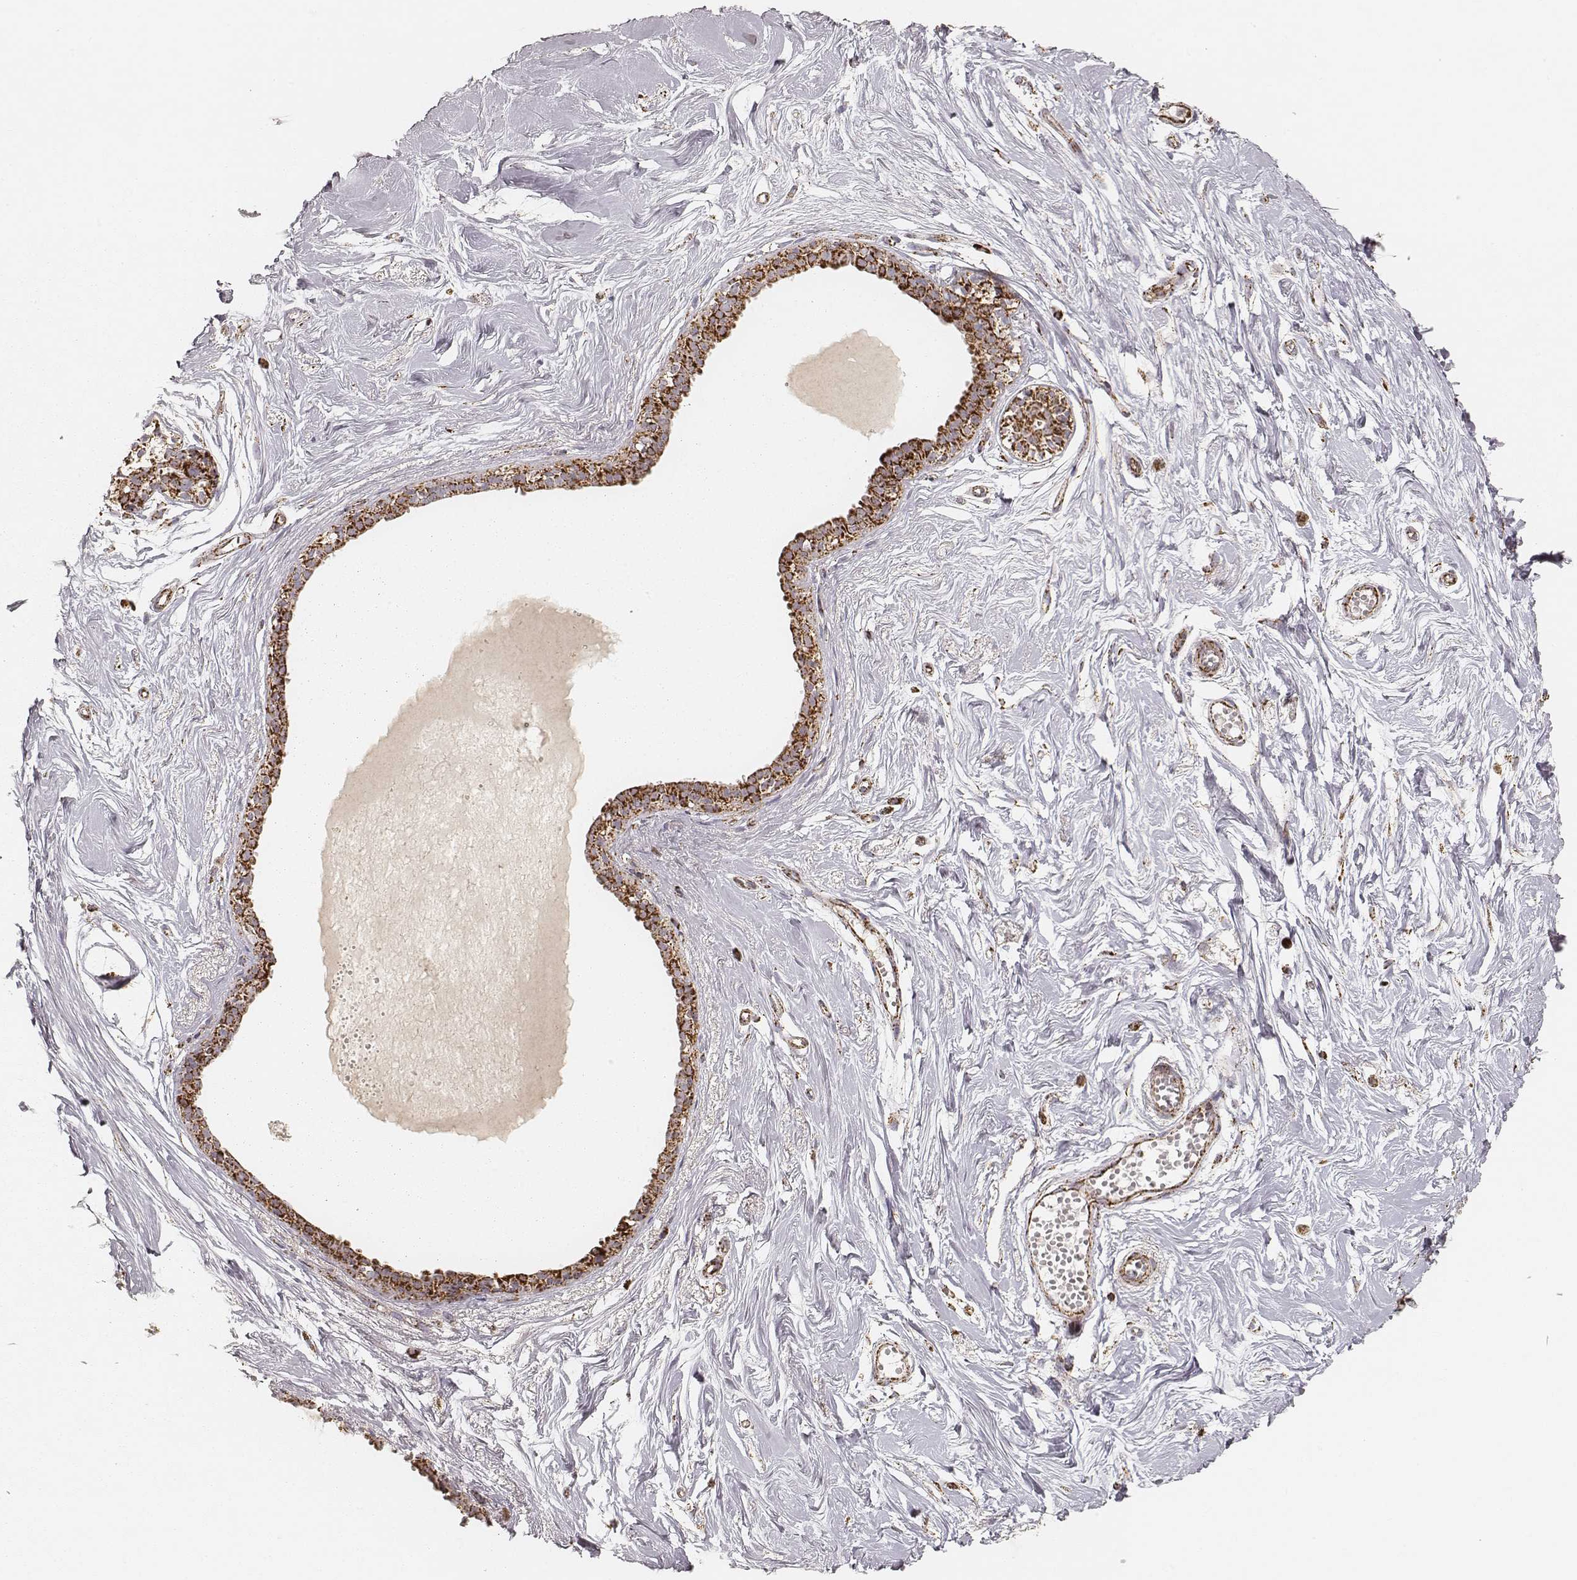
{"staining": {"intensity": "moderate", "quantity": ">75%", "location": "cytoplasmic/membranous"}, "tissue": "breast", "cell_type": "Adipocytes", "image_type": "normal", "snomed": [{"axis": "morphology", "description": "Normal tissue, NOS"}, {"axis": "topography", "description": "Breast"}], "caption": "Benign breast exhibits moderate cytoplasmic/membranous positivity in approximately >75% of adipocytes The staining is performed using DAB brown chromogen to label protein expression. The nuclei are counter-stained blue using hematoxylin..", "gene": "CS", "patient": {"sex": "female", "age": 49}}